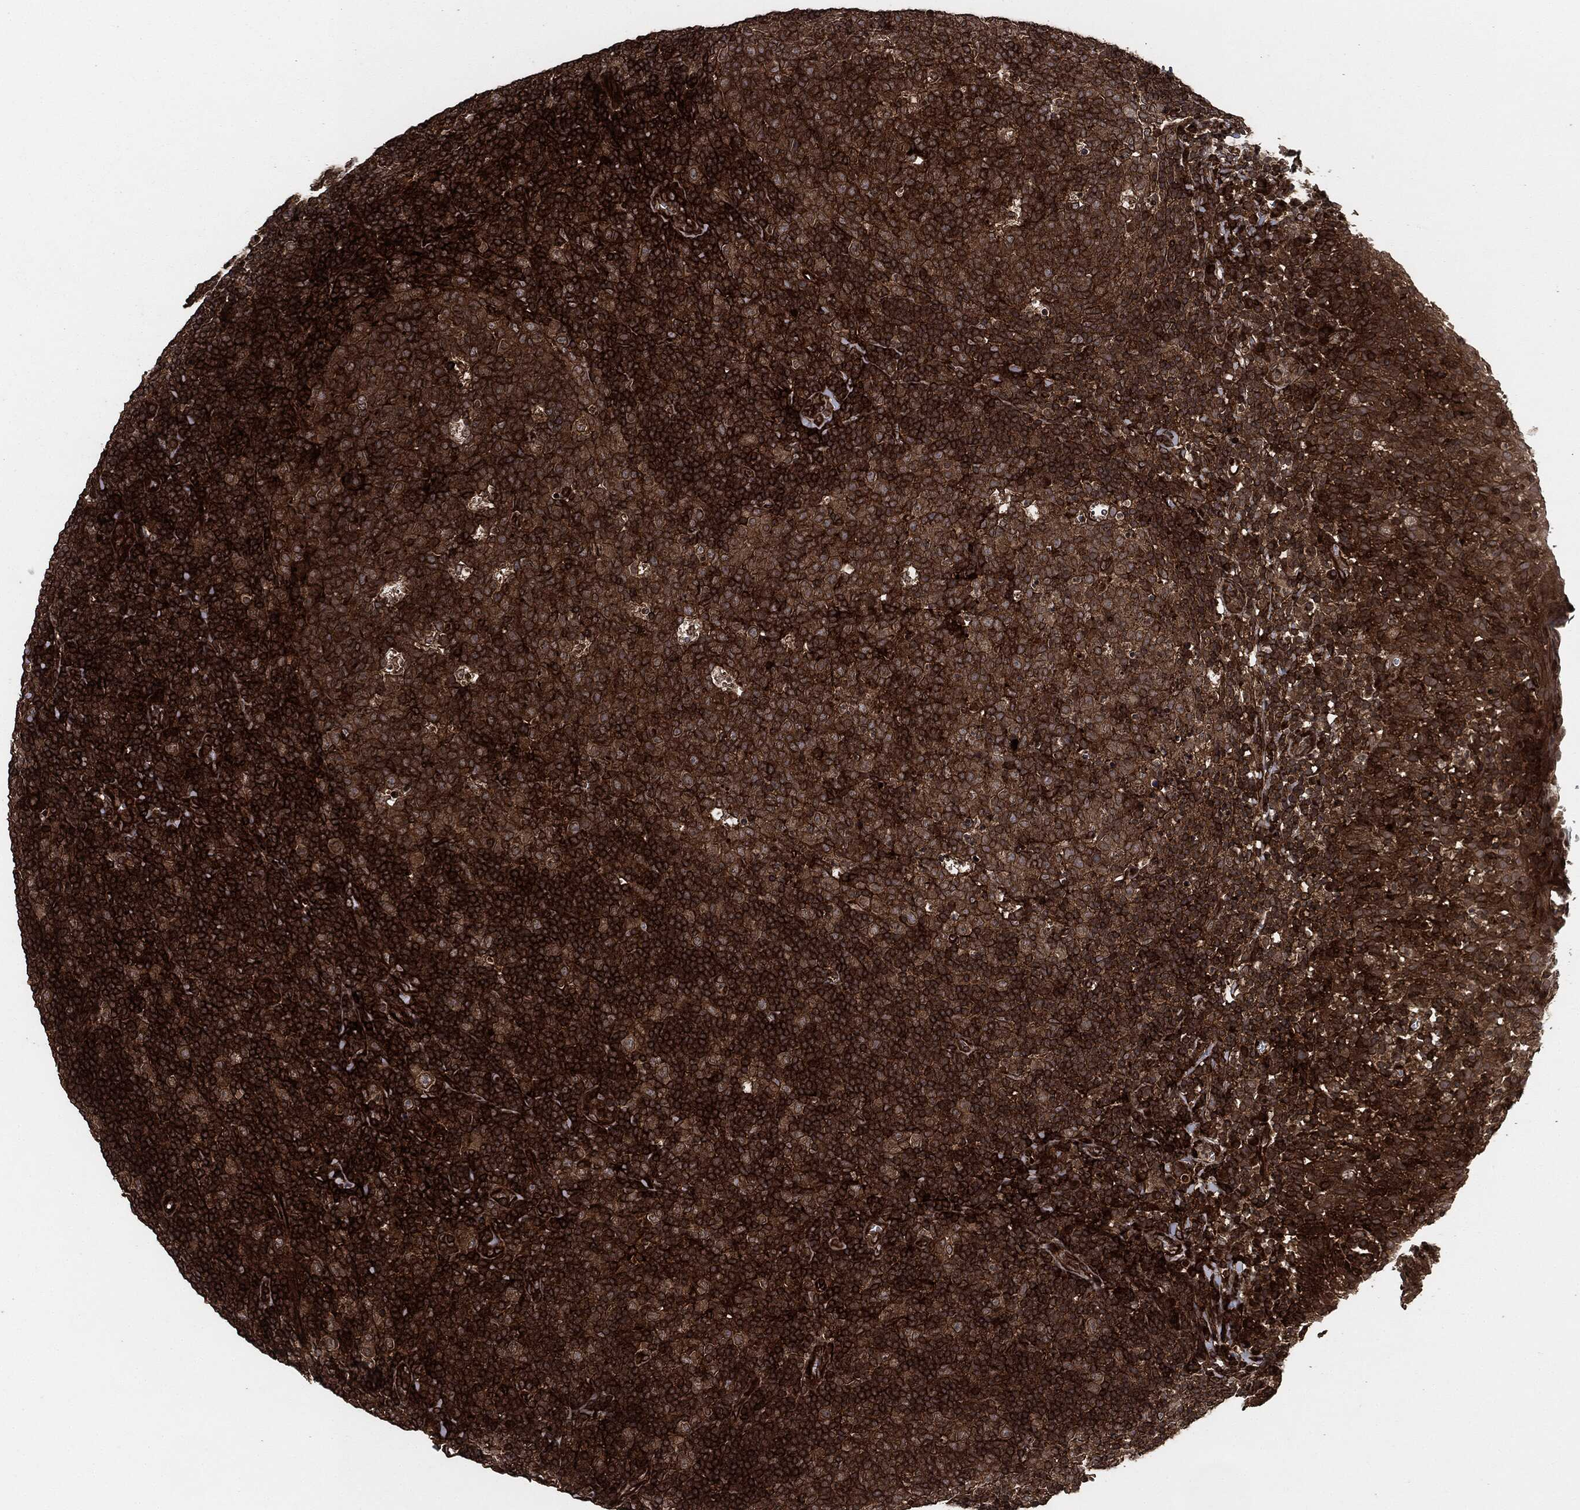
{"staining": {"intensity": "strong", "quantity": "25%-75%", "location": "cytoplasmic/membranous"}, "tissue": "tonsil", "cell_type": "Germinal center cells", "image_type": "normal", "snomed": [{"axis": "morphology", "description": "Normal tissue, NOS"}, {"axis": "topography", "description": "Tonsil"}], "caption": "Immunohistochemical staining of normal human tonsil shows high levels of strong cytoplasmic/membranous expression in about 25%-75% of germinal center cells.", "gene": "IFIT1", "patient": {"sex": "female", "age": 5}}